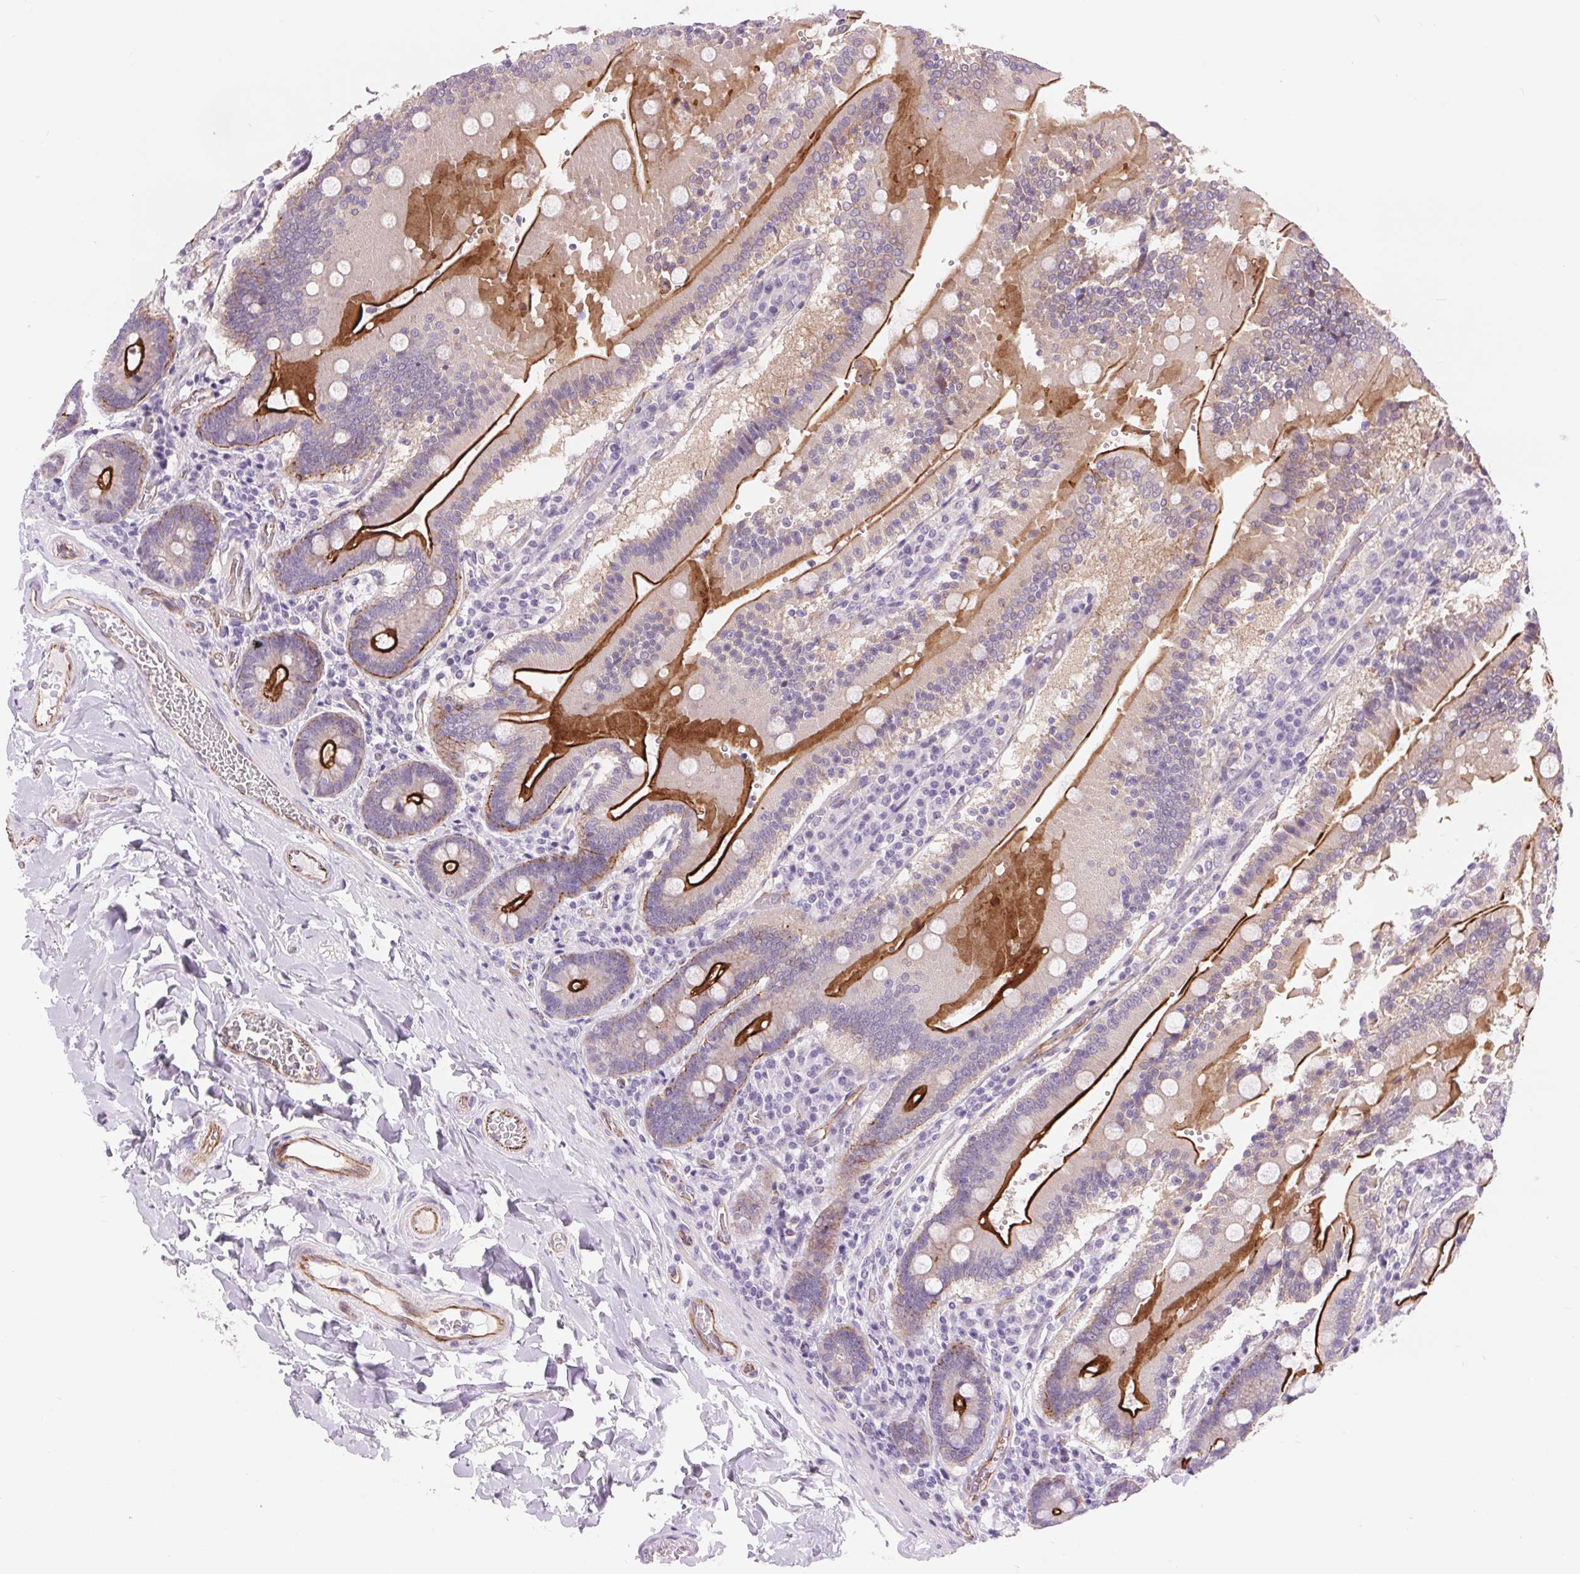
{"staining": {"intensity": "strong", "quantity": "25%-75%", "location": "cytoplasmic/membranous"}, "tissue": "duodenum", "cell_type": "Glandular cells", "image_type": "normal", "snomed": [{"axis": "morphology", "description": "Normal tissue, NOS"}, {"axis": "topography", "description": "Duodenum"}], "caption": "A brown stain labels strong cytoplasmic/membranous expression of a protein in glandular cells of benign duodenum. (brown staining indicates protein expression, while blue staining denotes nuclei).", "gene": "DIXDC1", "patient": {"sex": "female", "age": 62}}